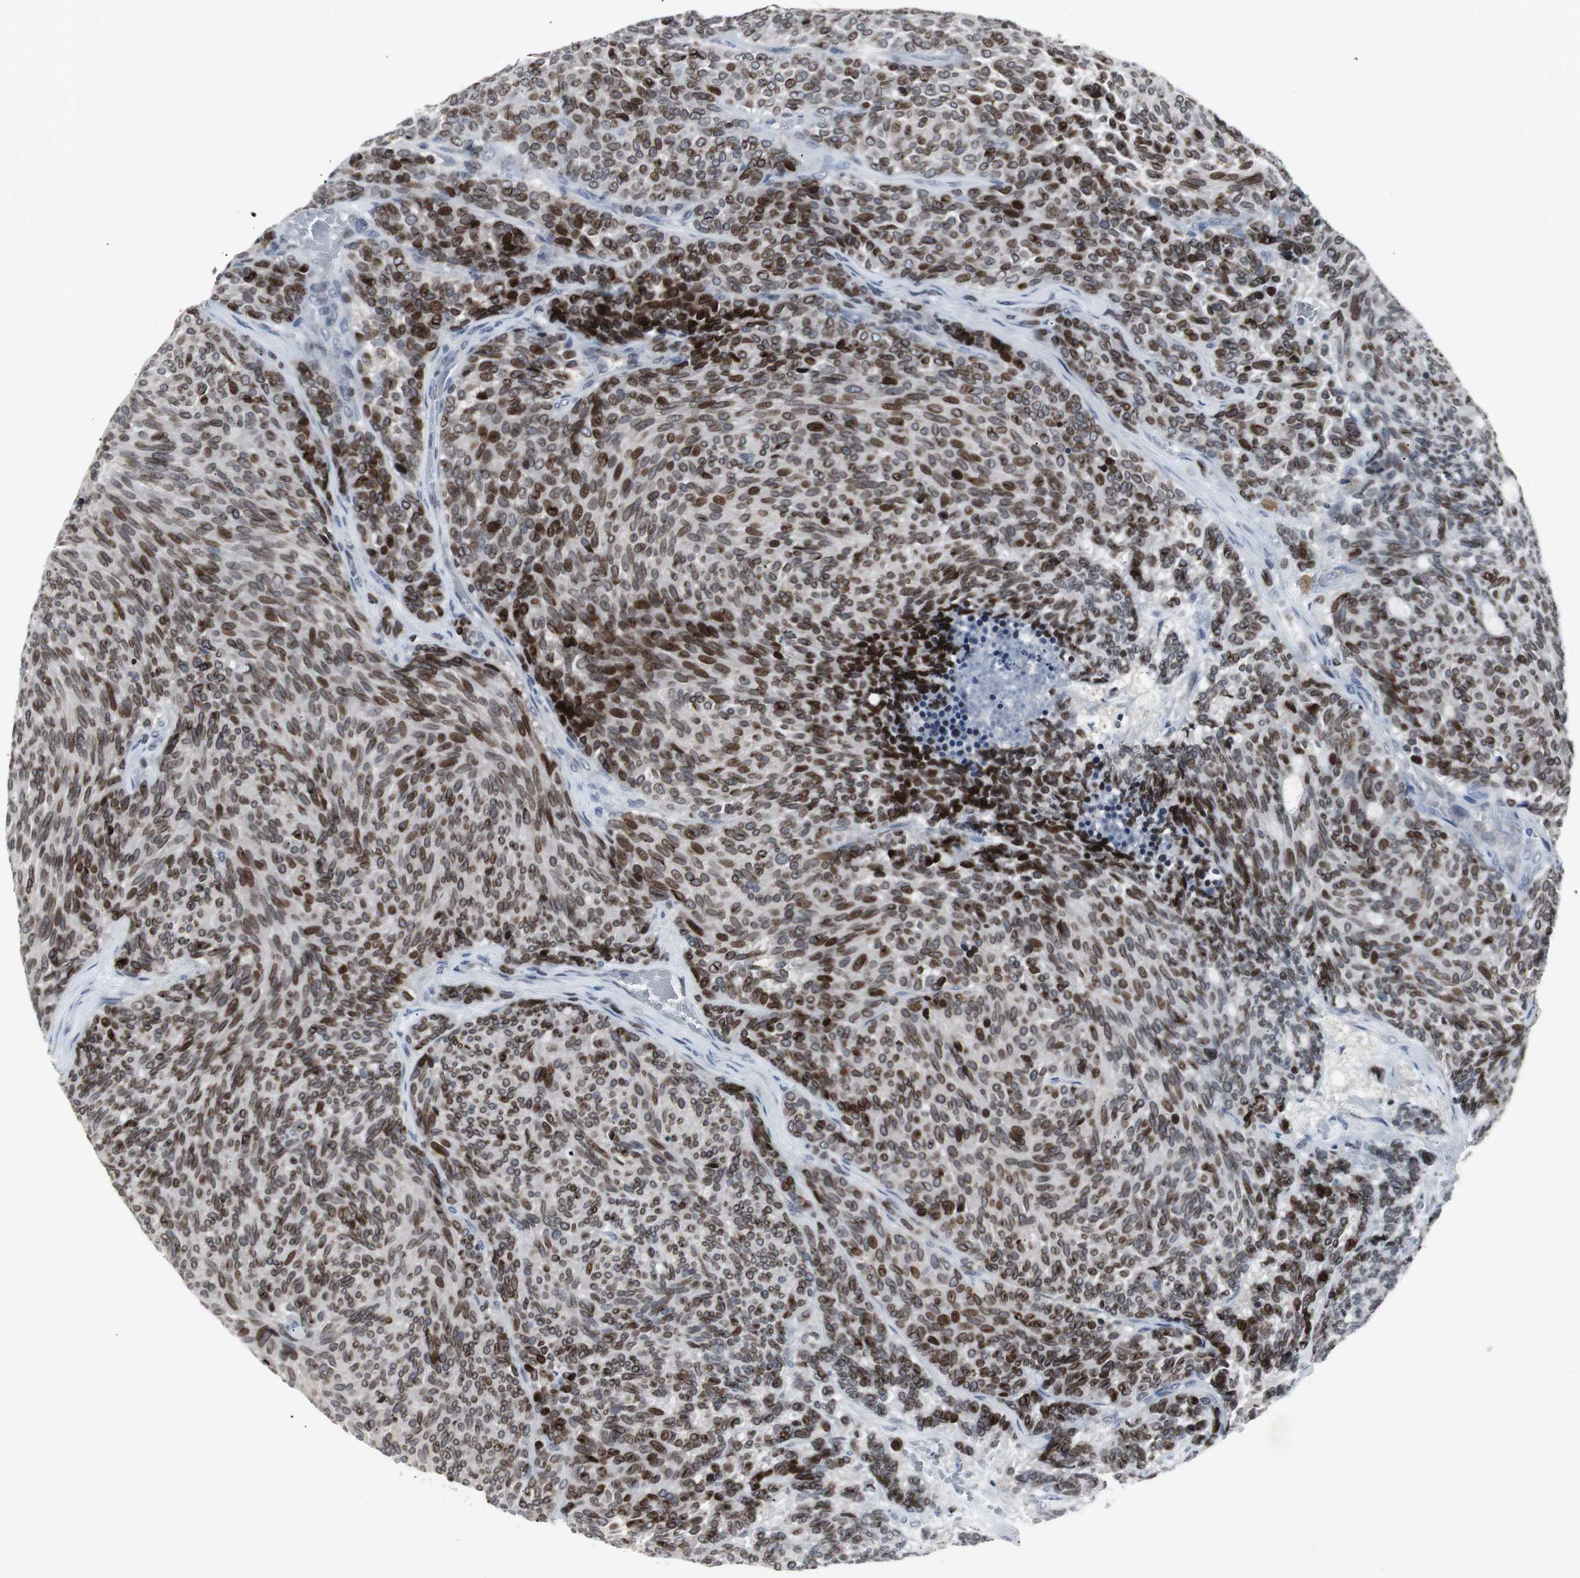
{"staining": {"intensity": "strong", "quantity": ">75%", "location": "cytoplasmic/membranous,nuclear"}, "tissue": "carcinoid", "cell_type": "Tumor cells", "image_type": "cancer", "snomed": [{"axis": "morphology", "description": "Carcinoid, malignant, NOS"}, {"axis": "topography", "description": "Pancreas"}], "caption": "Strong cytoplasmic/membranous and nuclear staining for a protein is appreciated in about >75% of tumor cells of carcinoid (malignant) using immunohistochemistry (IHC).", "gene": "ZNF396", "patient": {"sex": "female", "age": 54}}